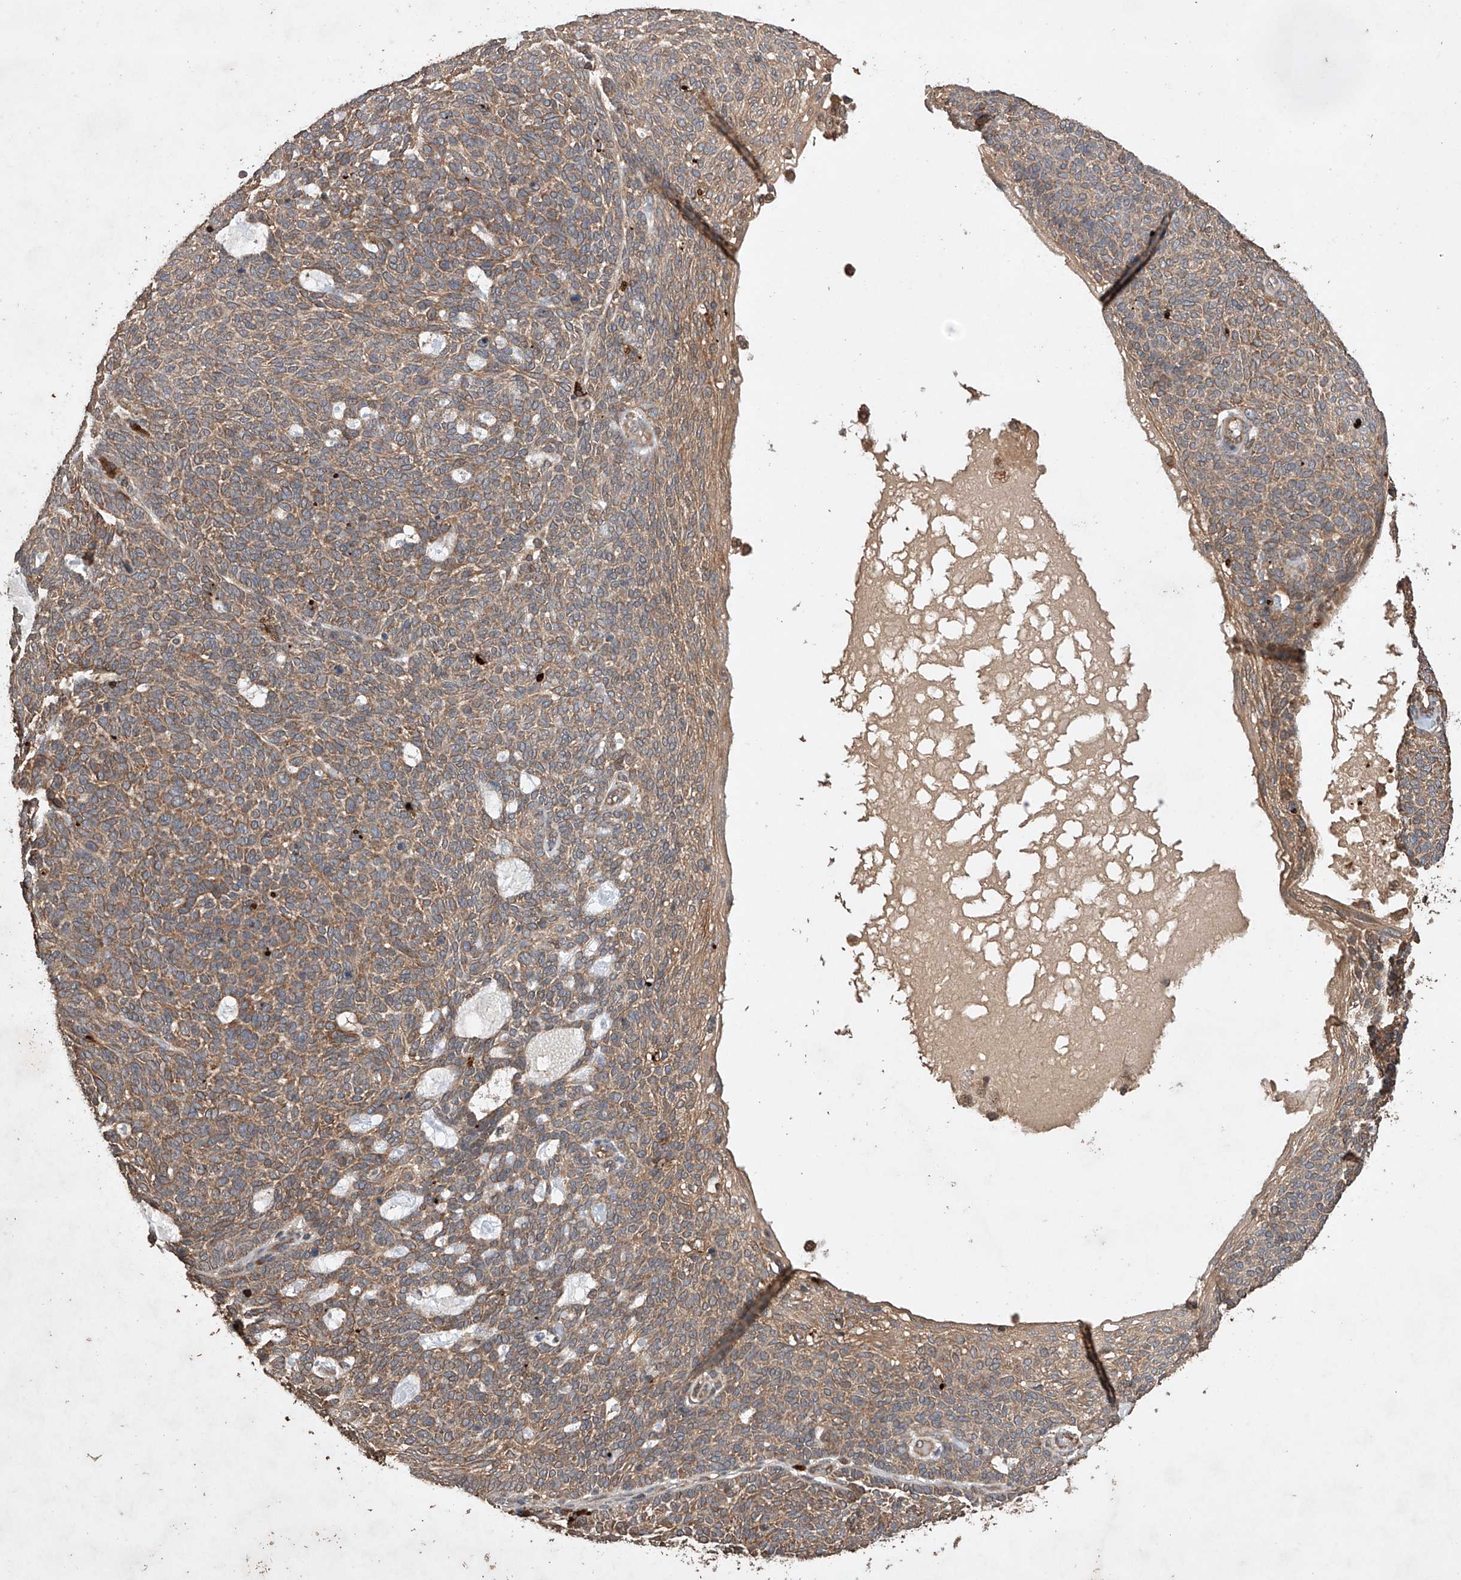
{"staining": {"intensity": "moderate", "quantity": ">75%", "location": "cytoplasmic/membranous"}, "tissue": "skin cancer", "cell_type": "Tumor cells", "image_type": "cancer", "snomed": [{"axis": "morphology", "description": "Squamous cell carcinoma, NOS"}, {"axis": "topography", "description": "Skin"}], "caption": "The photomicrograph demonstrates a brown stain indicating the presence of a protein in the cytoplasmic/membranous of tumor cells in skin cancer.", "gene": "LURAP1", "patient": {"sex": "female", "age": 90}}